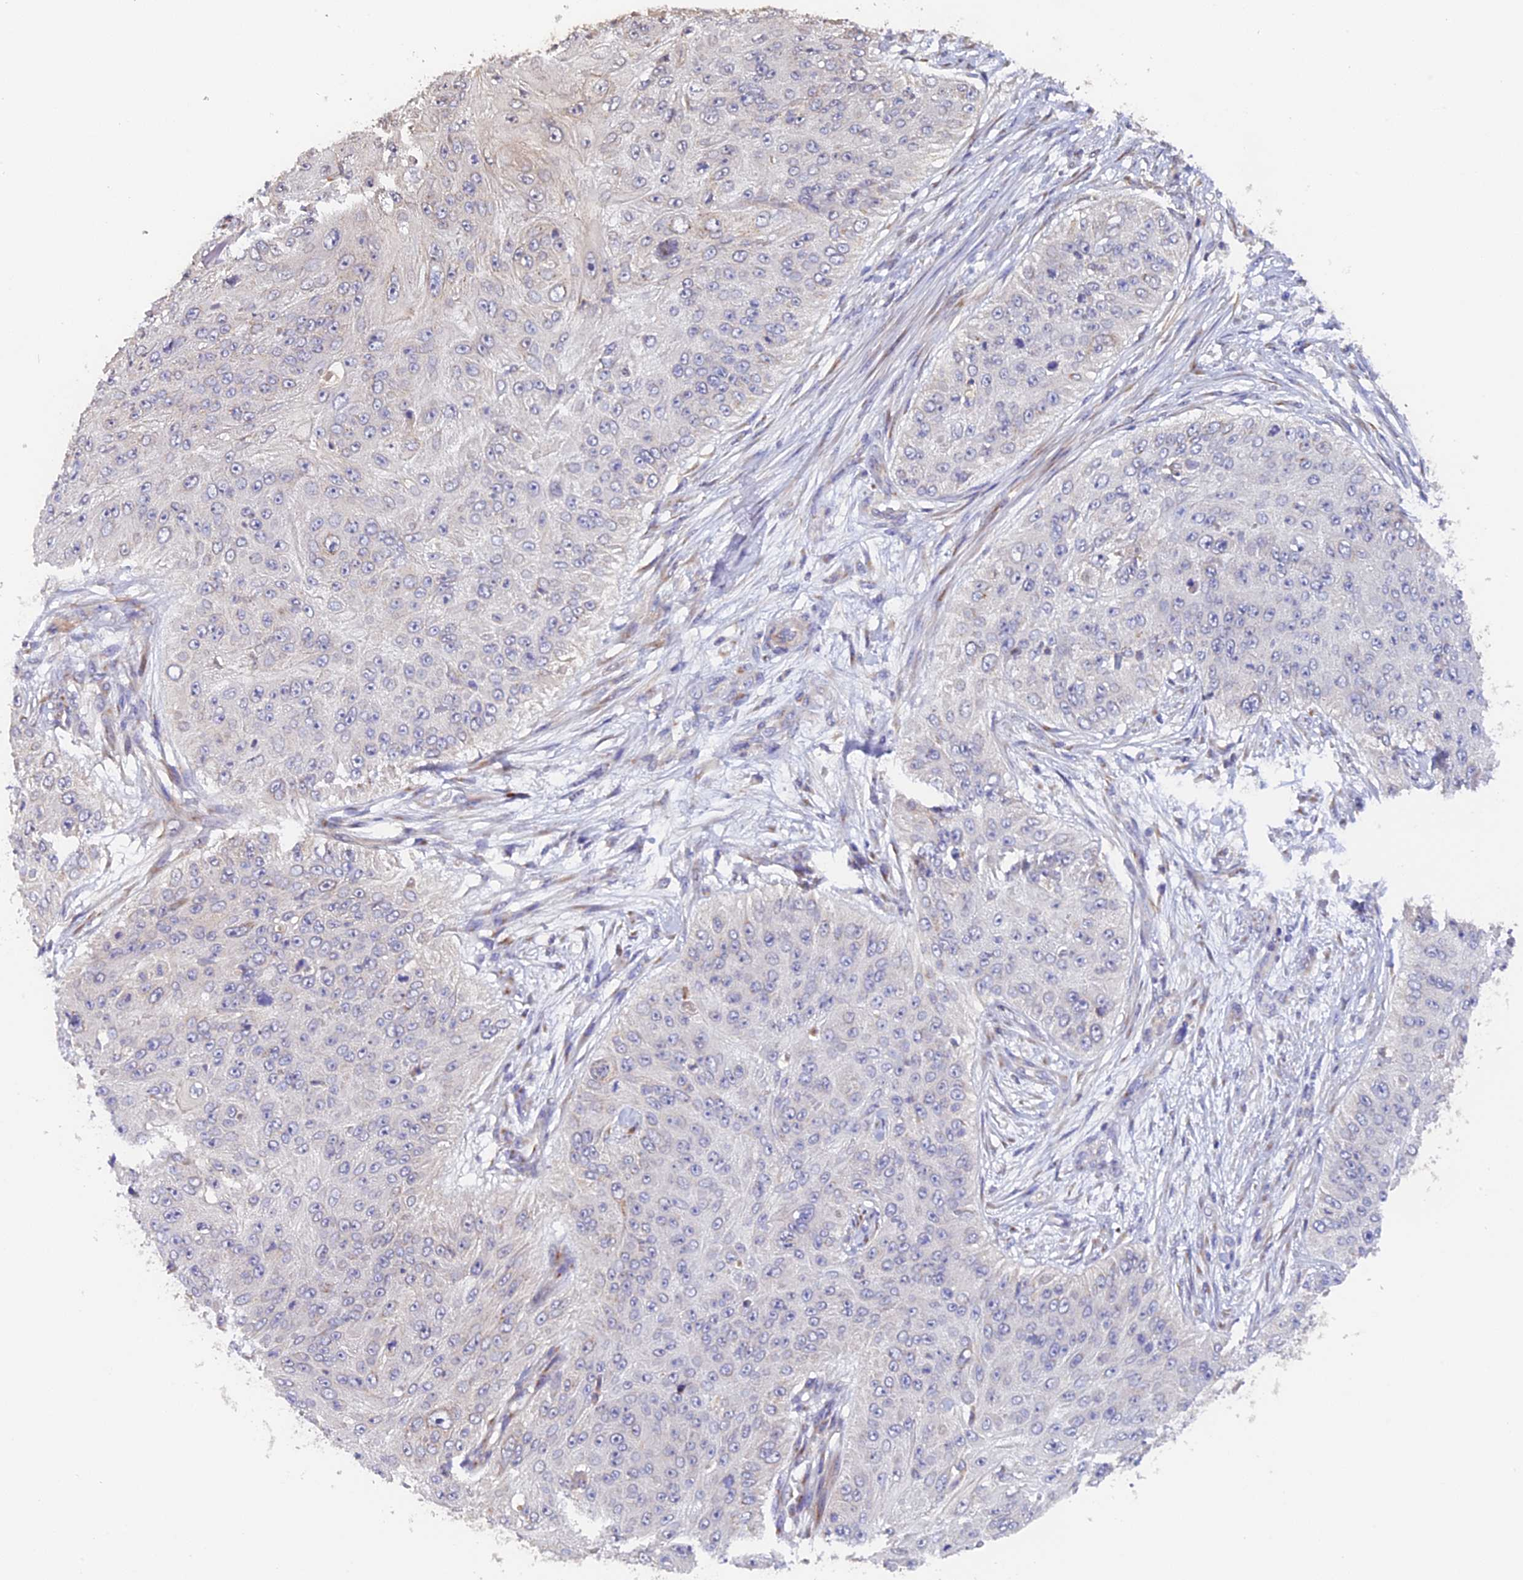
{"staining": {"intensity": "negative", "quantity": "none", "location": "none"}, "tissue": "skin cancer", "cell_type": "Tumor cells", "image_type": "cancer", "snomed": [{"axis": "morphology", "description": "Squamous cell carcinoma, NOS"}, {"axis": "topography", "description": "Skin"}], "caption": "DAB (3,3'-diaminobenzidine) immunohistochemical staining of human squamous cell carcinoma (skin) demonstrates no significant expression in tumor cells.", "gene": "TANGO6", "patient": {"sex": "female", "age": 80}}